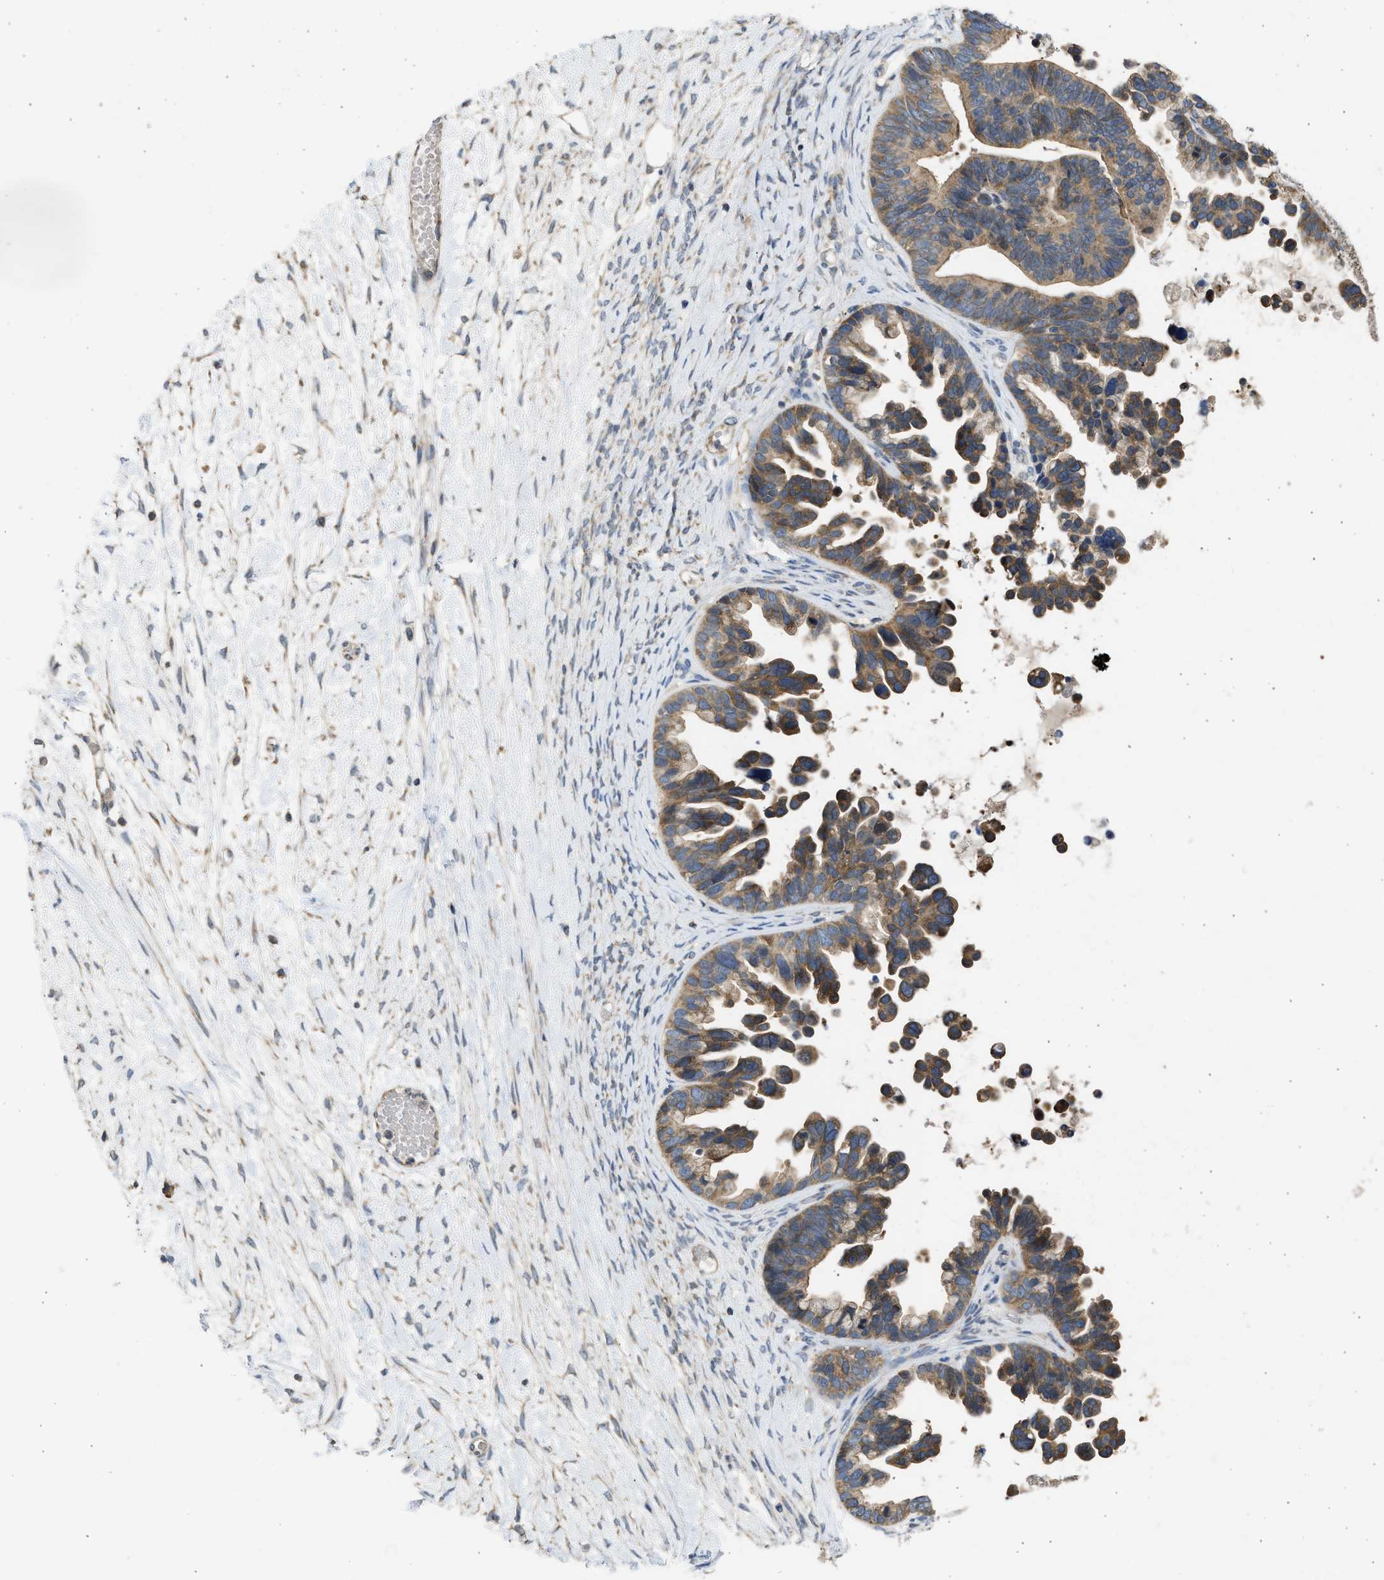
{"staining": {"intensity": "moderate", "quantity": ">75%", "location": "cytoplasmic/membranous"}, "tissue": "ovarian cancer", "cell_type": "Tumor cells", "image_type": "cancer", "snomed": [{"axis": "morphology", "description": "Cystadenocarcinoma, serous, NOS"}, {"axis": "topography", "description": "Ovary"}], "caption": "Protein expression by immunohistochemistry displays moderate cytoplasmic/membranous staining in approximately >75% of tumor cells in ovarian cancer.", "gene": "CYP1A1", "patient": {"sex": "female", "age": 56}}